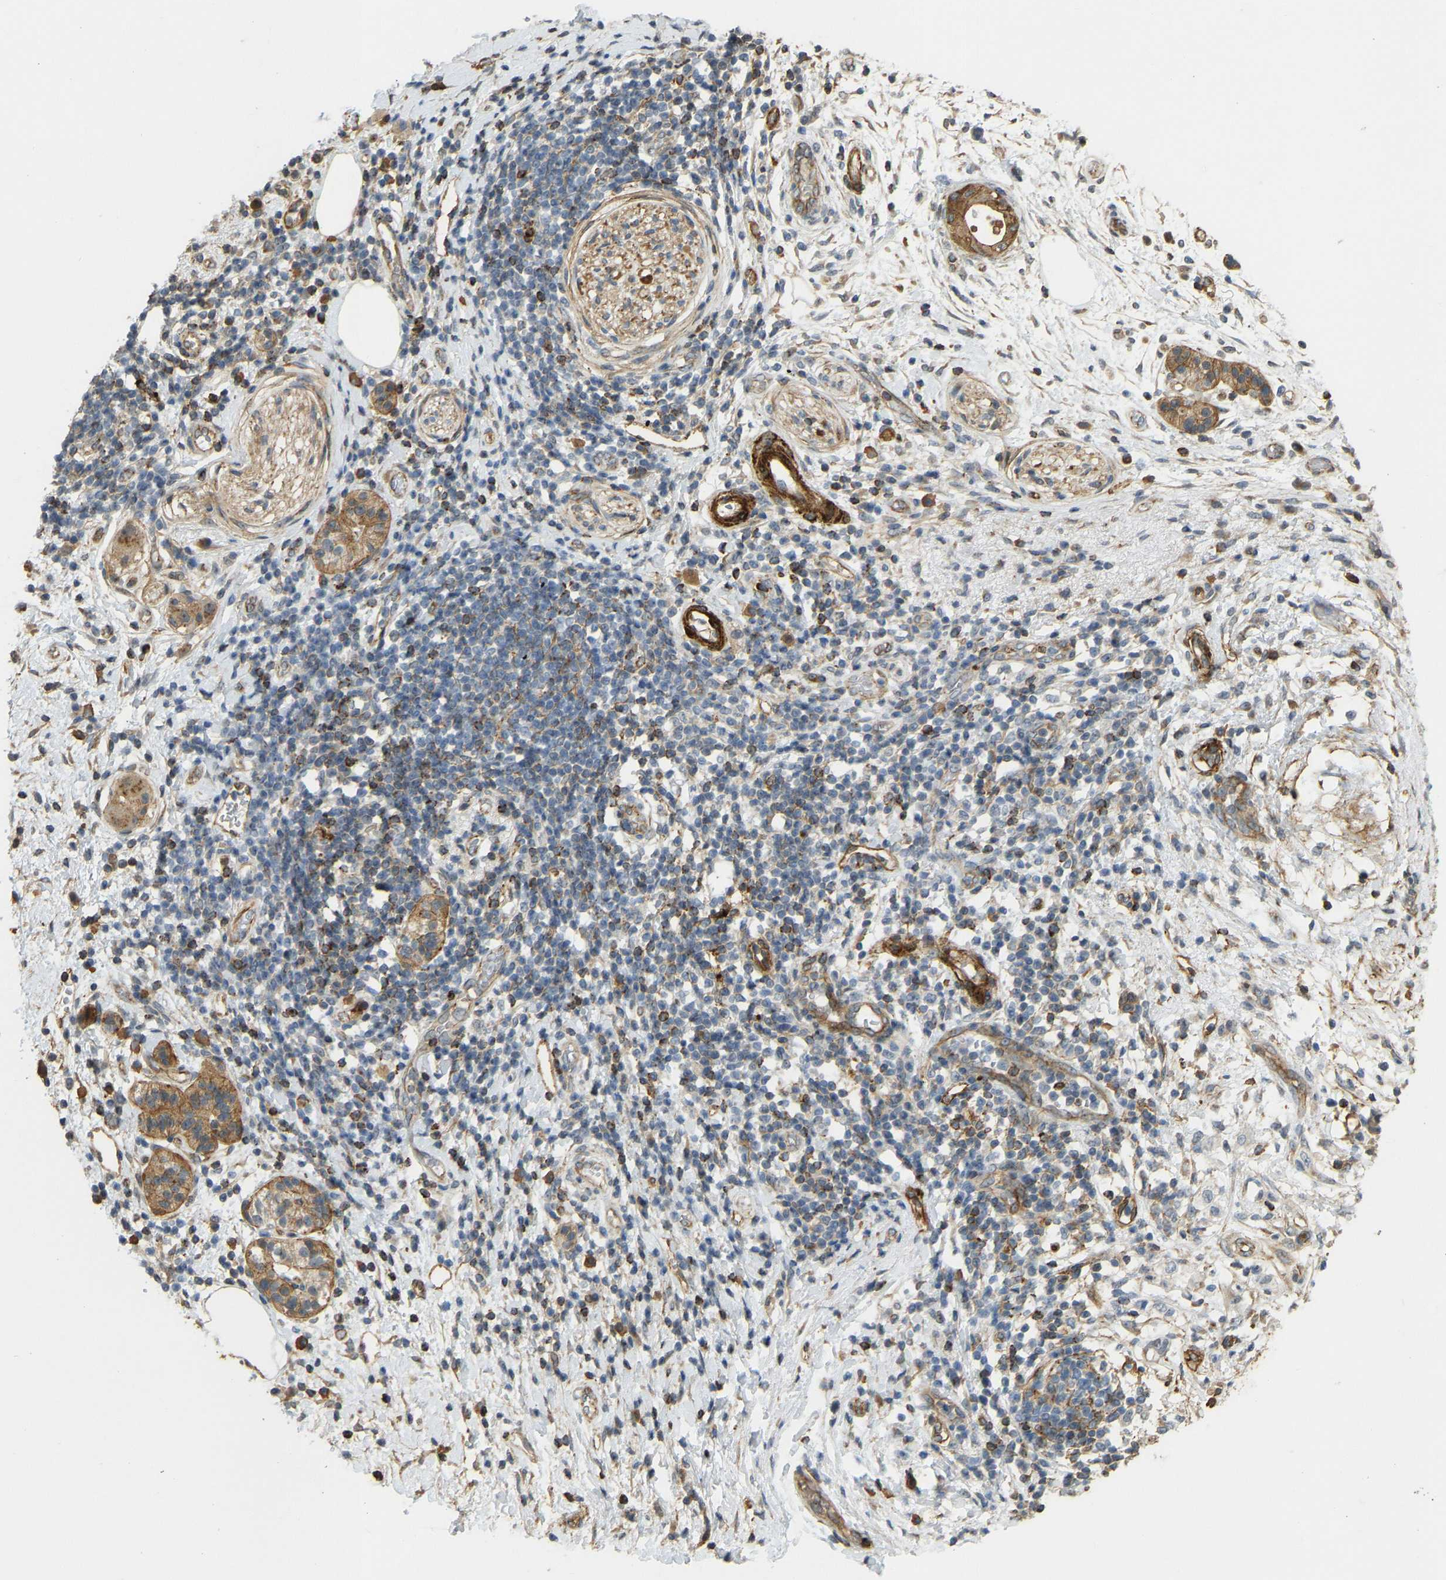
{"staining": {"intensity": "strong", "quantity": ">75%", "location": "cytoplasmic/membranous"}, "tissue": "pancreatic cancer", "cell_type": "Tumor cells", "image_type": "cancer", "snomed": [{"axis": "morphology", "description": "Adenocarcinoma, NOS"}, {"axis": "topography", "description": "Pancreas"}], "caption": "Pancreatic cancer (adenocarcinoma) stained with DAB (3,3'-diaminobenzidine) immunohistochemistry reveals high levels of strong cytoplasmic/membranous expression in about >75% of tumor cells.", "gene": "KIAA1671", "patient": {"sex": "female", "age": 60}}